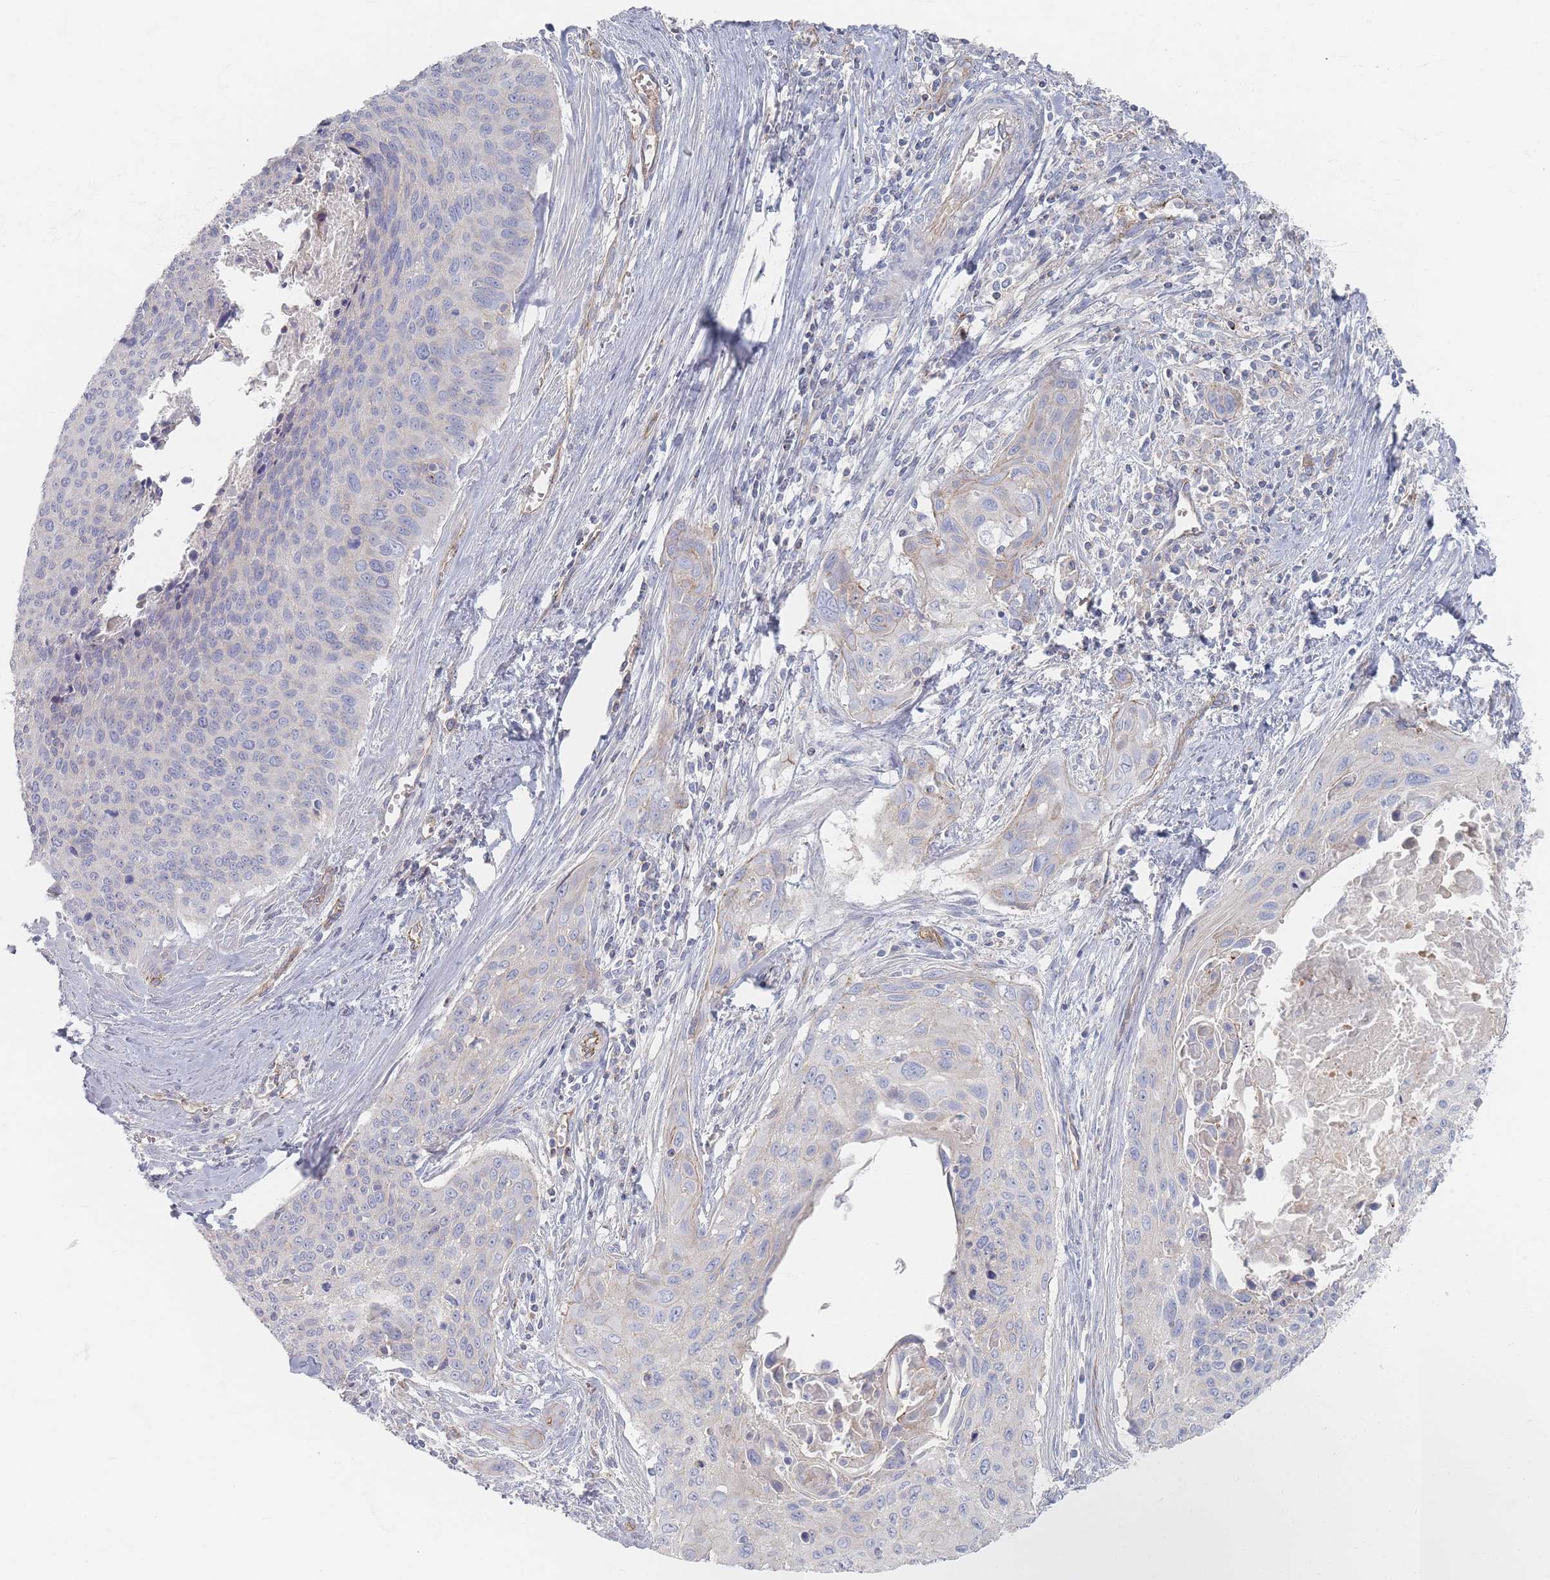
{"staining": {"intensity": "negative", "quantity": "none", "location": "none"}, "tissue": "cervical cancer", "cell_type": "Tumor cells", "image_type": "cancer", "snomed": [{"axis": "morphology", "description": "Squamous cell carcinoma, NOS"}, {"axis": "topography", "description": "Cervix"}], "caption": "A histopathology image of human cervical cancer is negative for staining in tumor cells. (Immunohistochemistry (ihc), brightfield microscopy, high magnification).", "gene": "GNB1", "patient": {"sex": "female", "age": 55}}